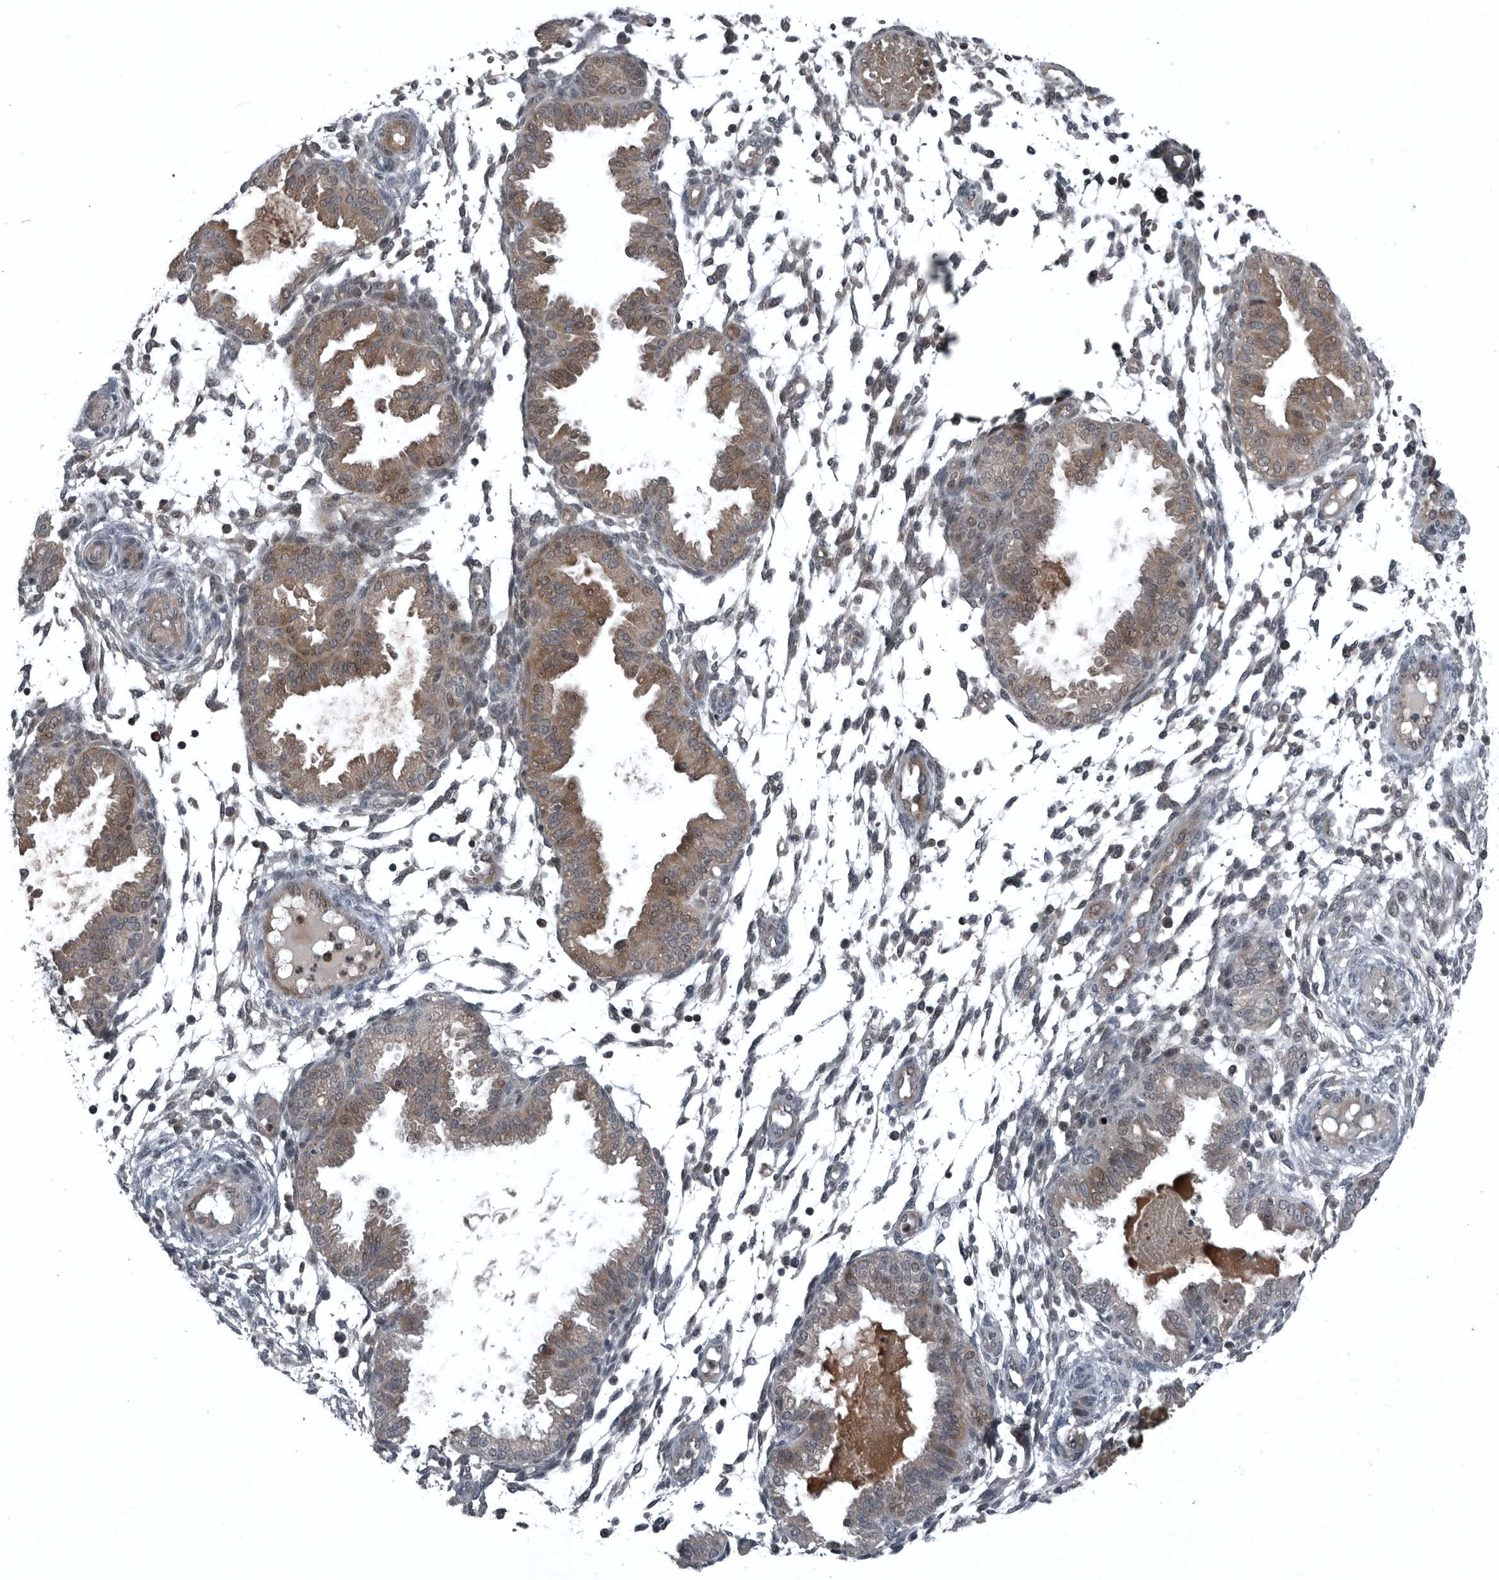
{"staining": {"intensity": "weak", "quantity": "<25%", "location": "nuclear"}, "tissue": "endometrium", "cell_type": "Cells in endometrial stroma", "image_type": "normal", "snomed": [{"axis": "morphology", "description": "Normal tissue, NOS"}, {"axis": "topography", "description": "Endometrium"}], "caption": "Immunohistochemistry (IHC) photomicrograph of unremarkable human endometrium stained for a protein (brown), which exhibits no positivity in cells in endometrial stroma. (Brightfield microscopy of DAB immunohistochemistry (IHC) at high magnification).", "gene": "GAK", "patient": {"sex": "female", "age": 33}}